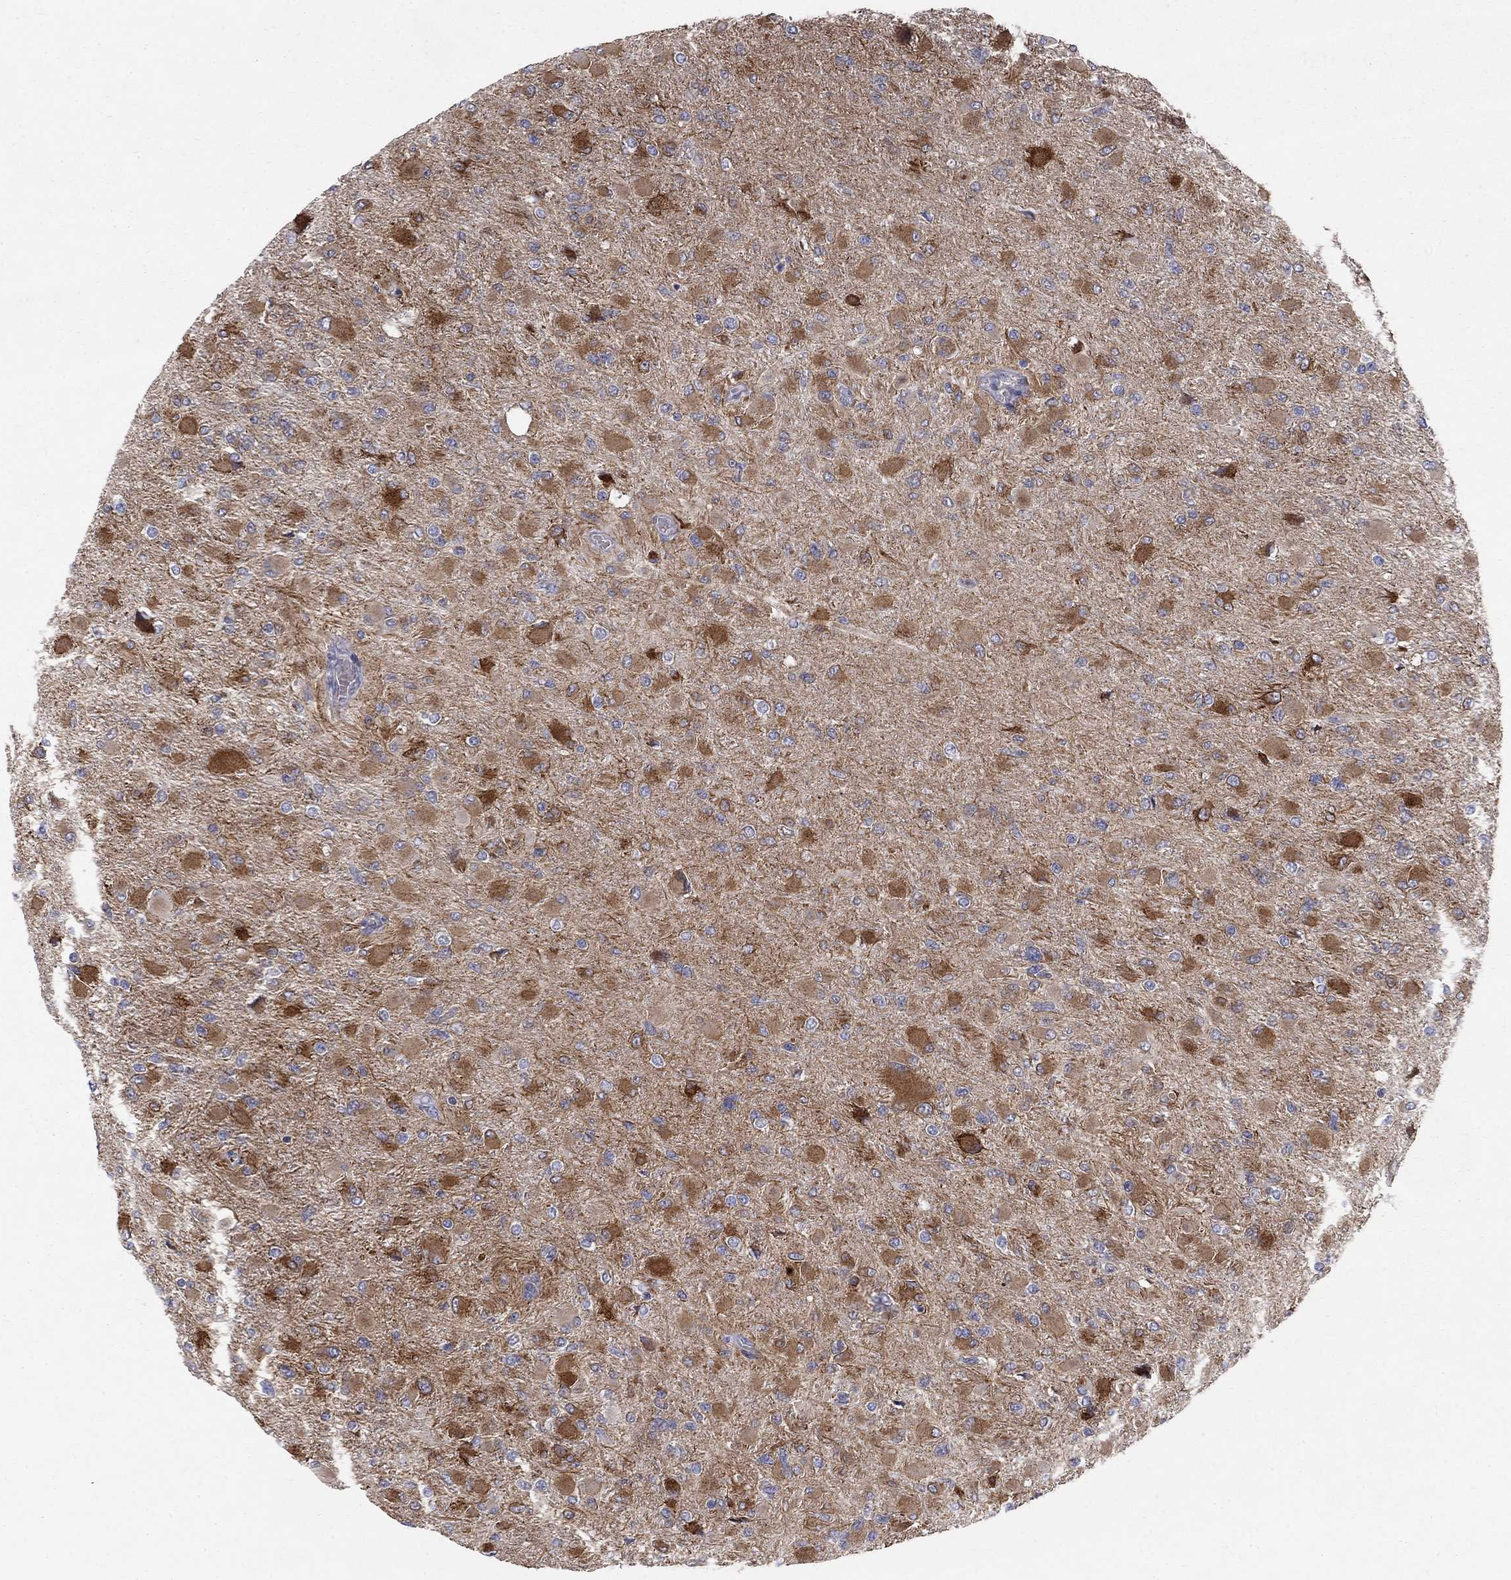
{"staining": {"intensity": "moderate", "quantity": ">75%", "location": "cytoplasmic/membranous"}, "tissue": "glioma", "cell_type": "Tumor cells", "image_type": "cancer", "snomed": [{"axis": "morphology", "description": "Glioma, malignant, High grade"}, {"axis": "topography", "description": "Cerebral cortex"}], "caption": "This micrograph displays immunohistochemistry (IHC) staining of human glioma, with medium moderate cytoplasmic/membranous positivity in about >75% of tumor cells.", "gene": "NTRK2", "patient": {"sex": "female", "age": 36}}